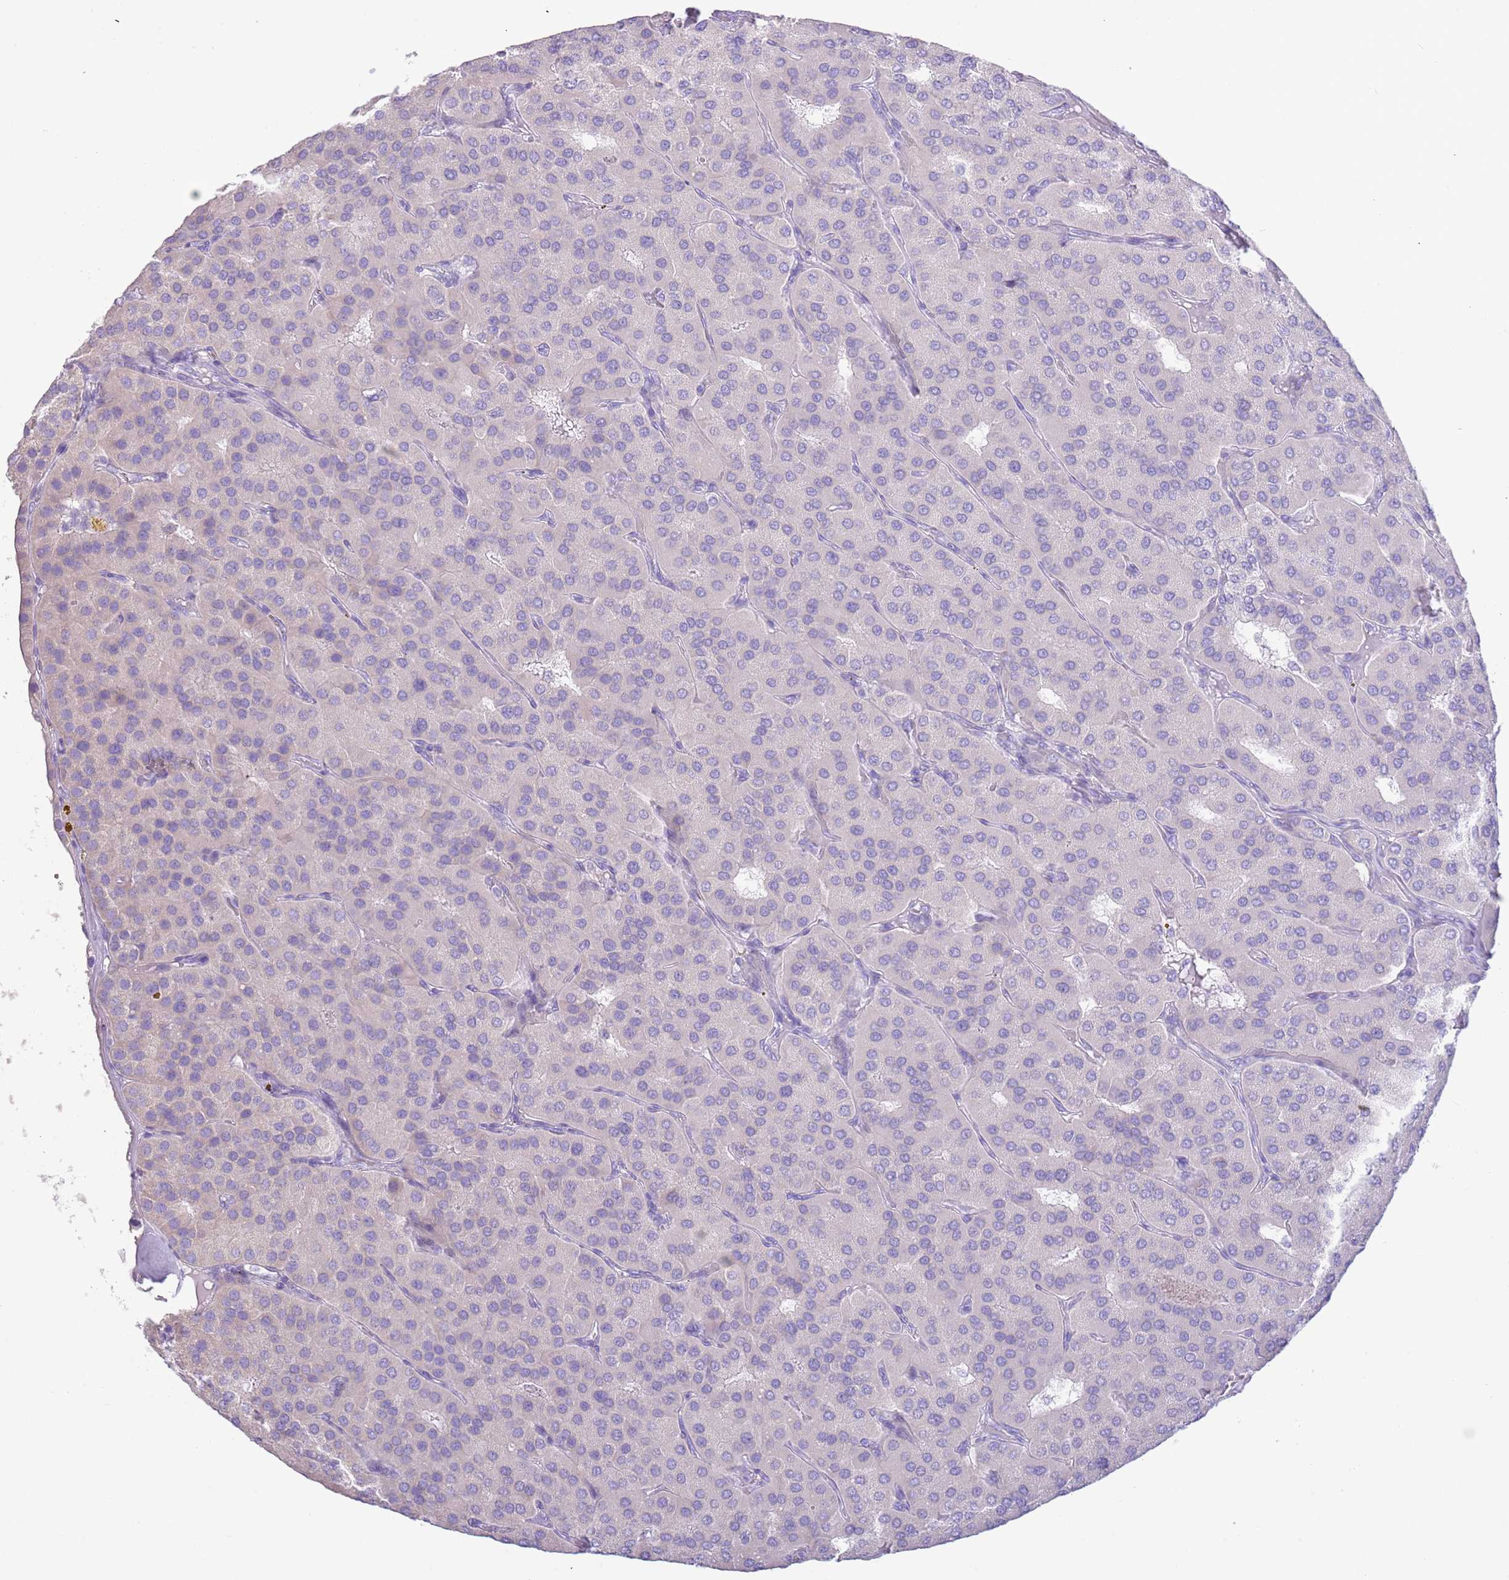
{"staining": {"intensity": "negative", "quantity": "none", "location": "none"}, "tissue": "parathyroid gland", "cell_type": "Glandular cells", "image_type": "normal", "snomed": [{"axis": "morphology", "description": "Normal tissue, NOS"}, {"axis": "morphology", "description": "Adenoma, NOS"}, {"axis": "topography", "description": "Parathyroid gland"}], "caption": "High power microscopy photomicrograph of an IHC micrograph of normal parathyroid gland, revealing no significant staining in glandular cells. (DAB IHC visualized using brightfield microscopy, high magnification).", "gene": "ACR", "patient": {"sex": "female", "age": 86}}